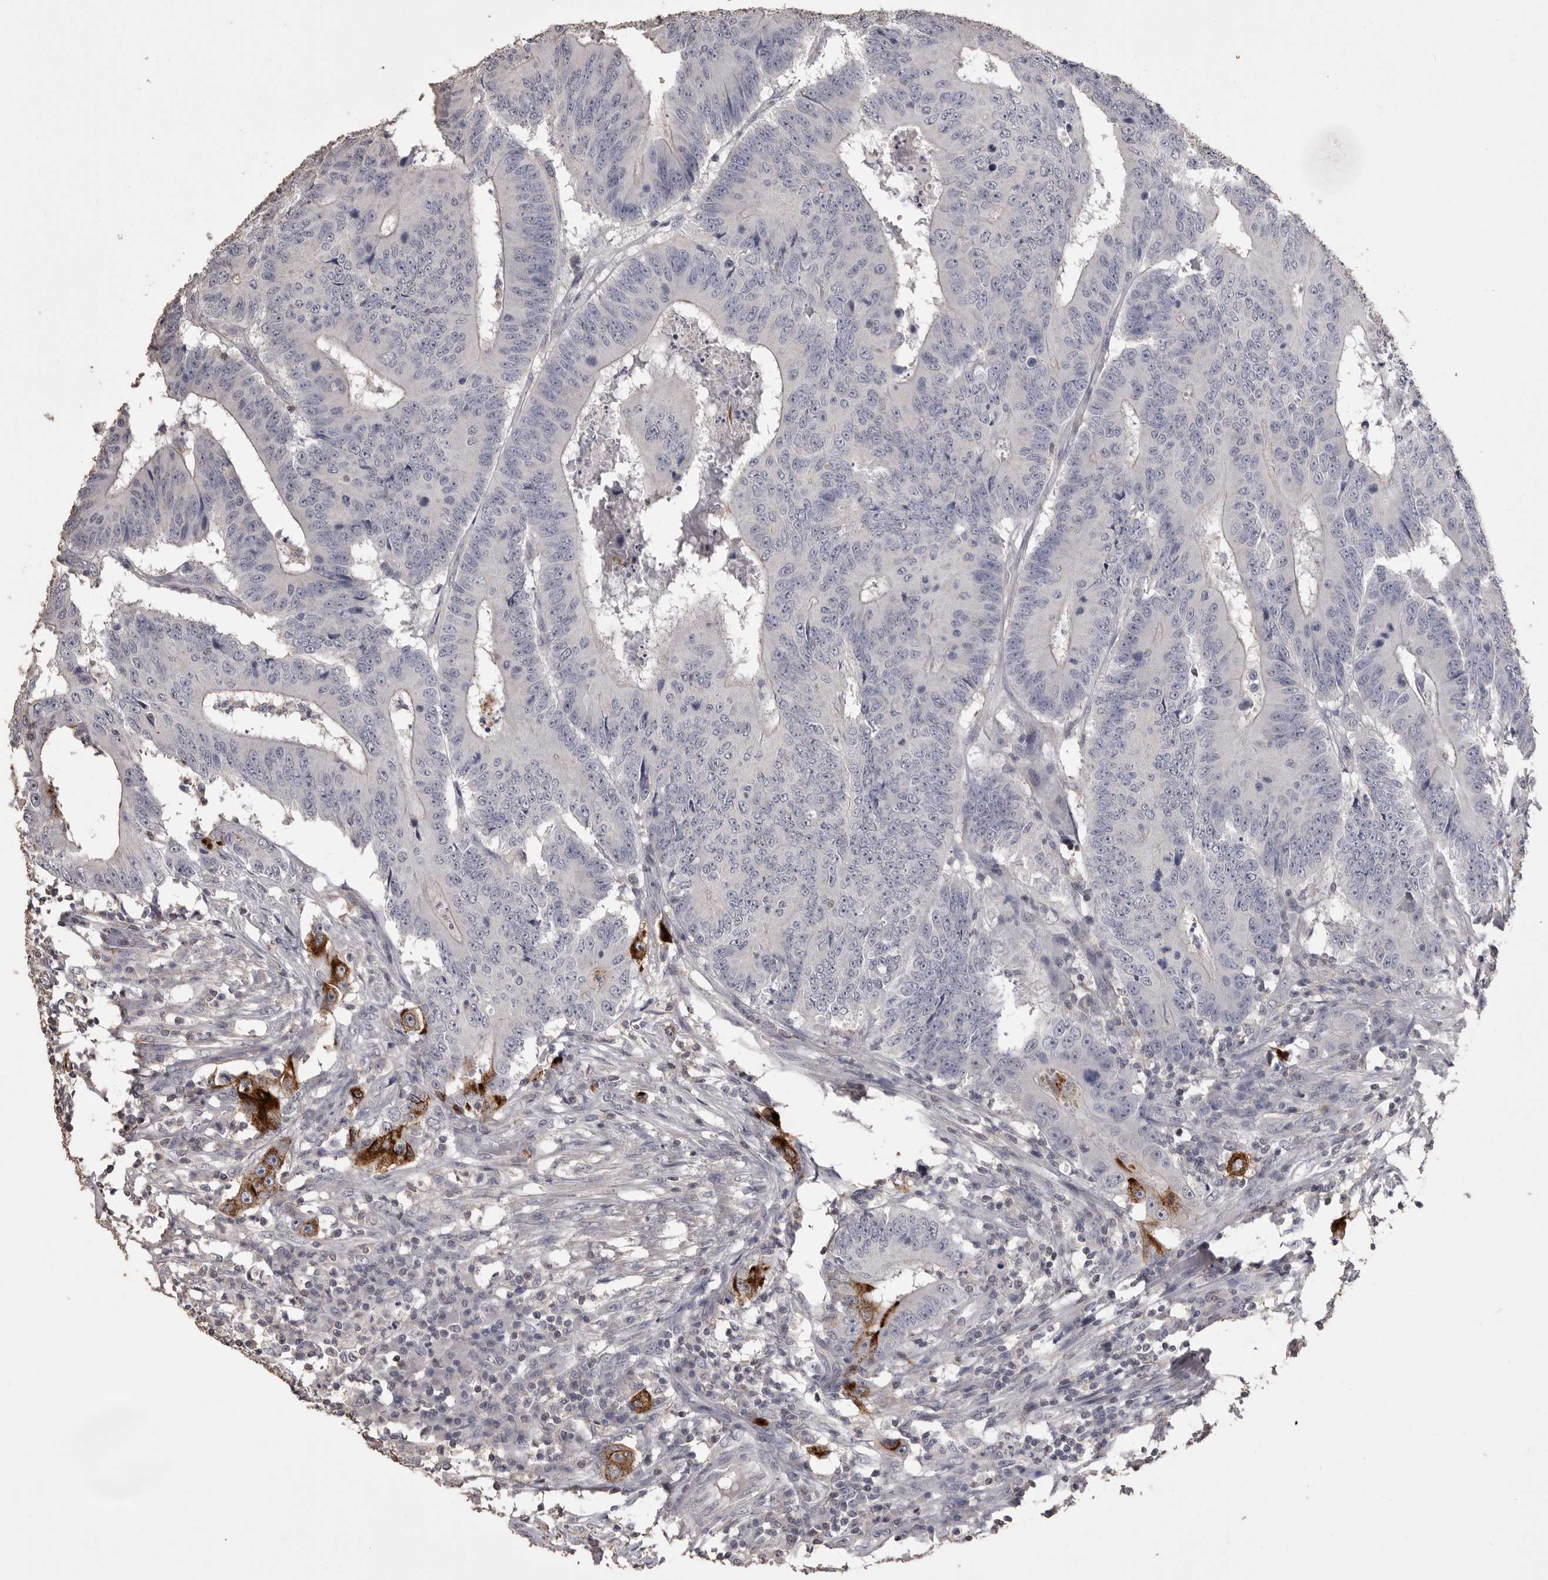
{"staining": {"intensity": "negative", "quantity": "none", "location": "none"}, "tissue": "colorectal cancer", "cell_type": "Tumor cells", "image_type": "cancer", "snomed": [{"axis": "morphology", "description": "Adenocarcinoma, NOS"}, {"axis": "topography", "description": "Colon"}], "caption": "DAB (3,3'-diaminobenzidine) immunohistochemical staining of colorectal cancer shows no significant expression in tumor cells.", "gene": "MMP7", "patient": {"sex": "male", "age": 83}}